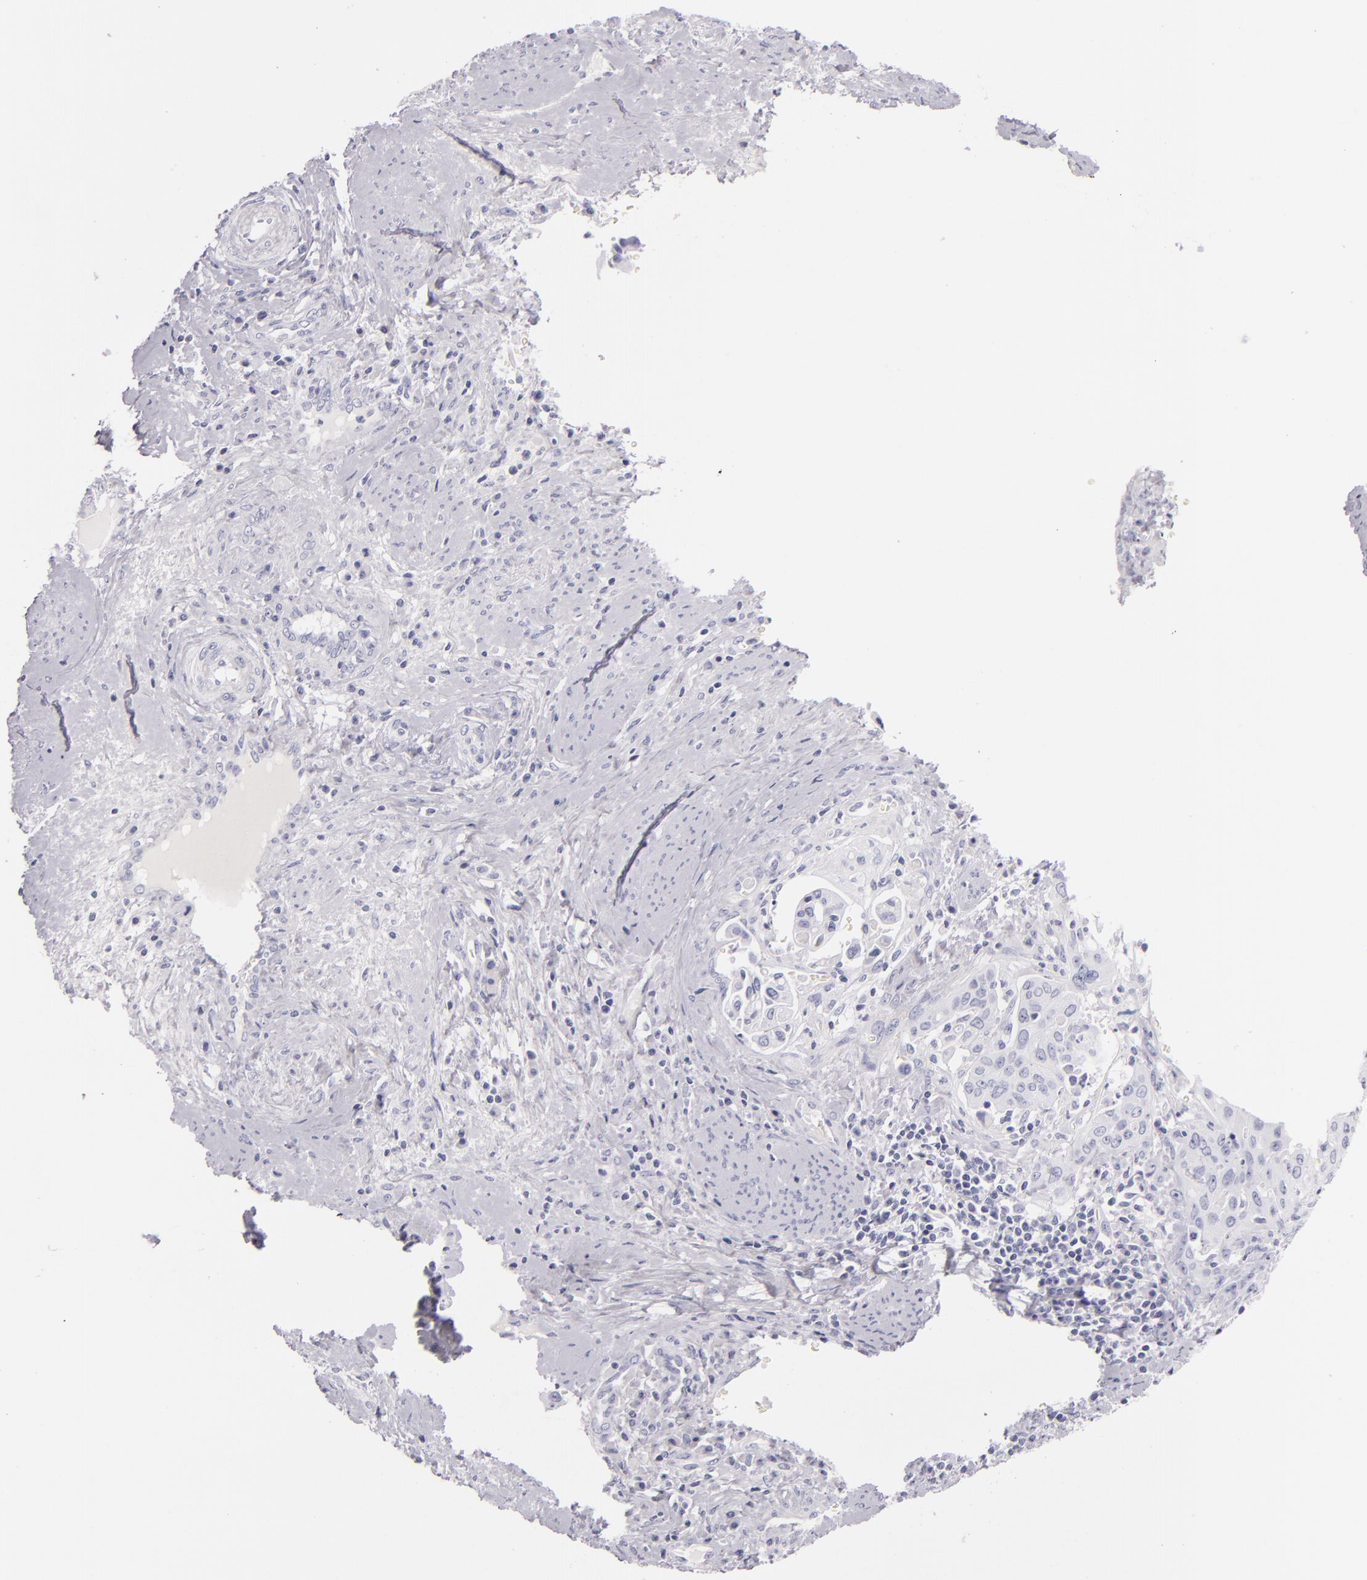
{"staining": {"intensity": "negative", "quantity": "none", "location": "none"}, "tissue": "cervical cancer", "cell_type": "Tumor cells", "image_type": "cancer", "snomed": [{"axis": "morphology", "description": "Squamous cell carcinoma, NOS"}, {"axis": "topography", "description": "Cervix"}], "caption": "Cervical cancer was stained to show a protein in brown. There is no significant positivity in tumor cells.", "gene": "FABP1", "patient": {"sex": "female", "age": 41}}